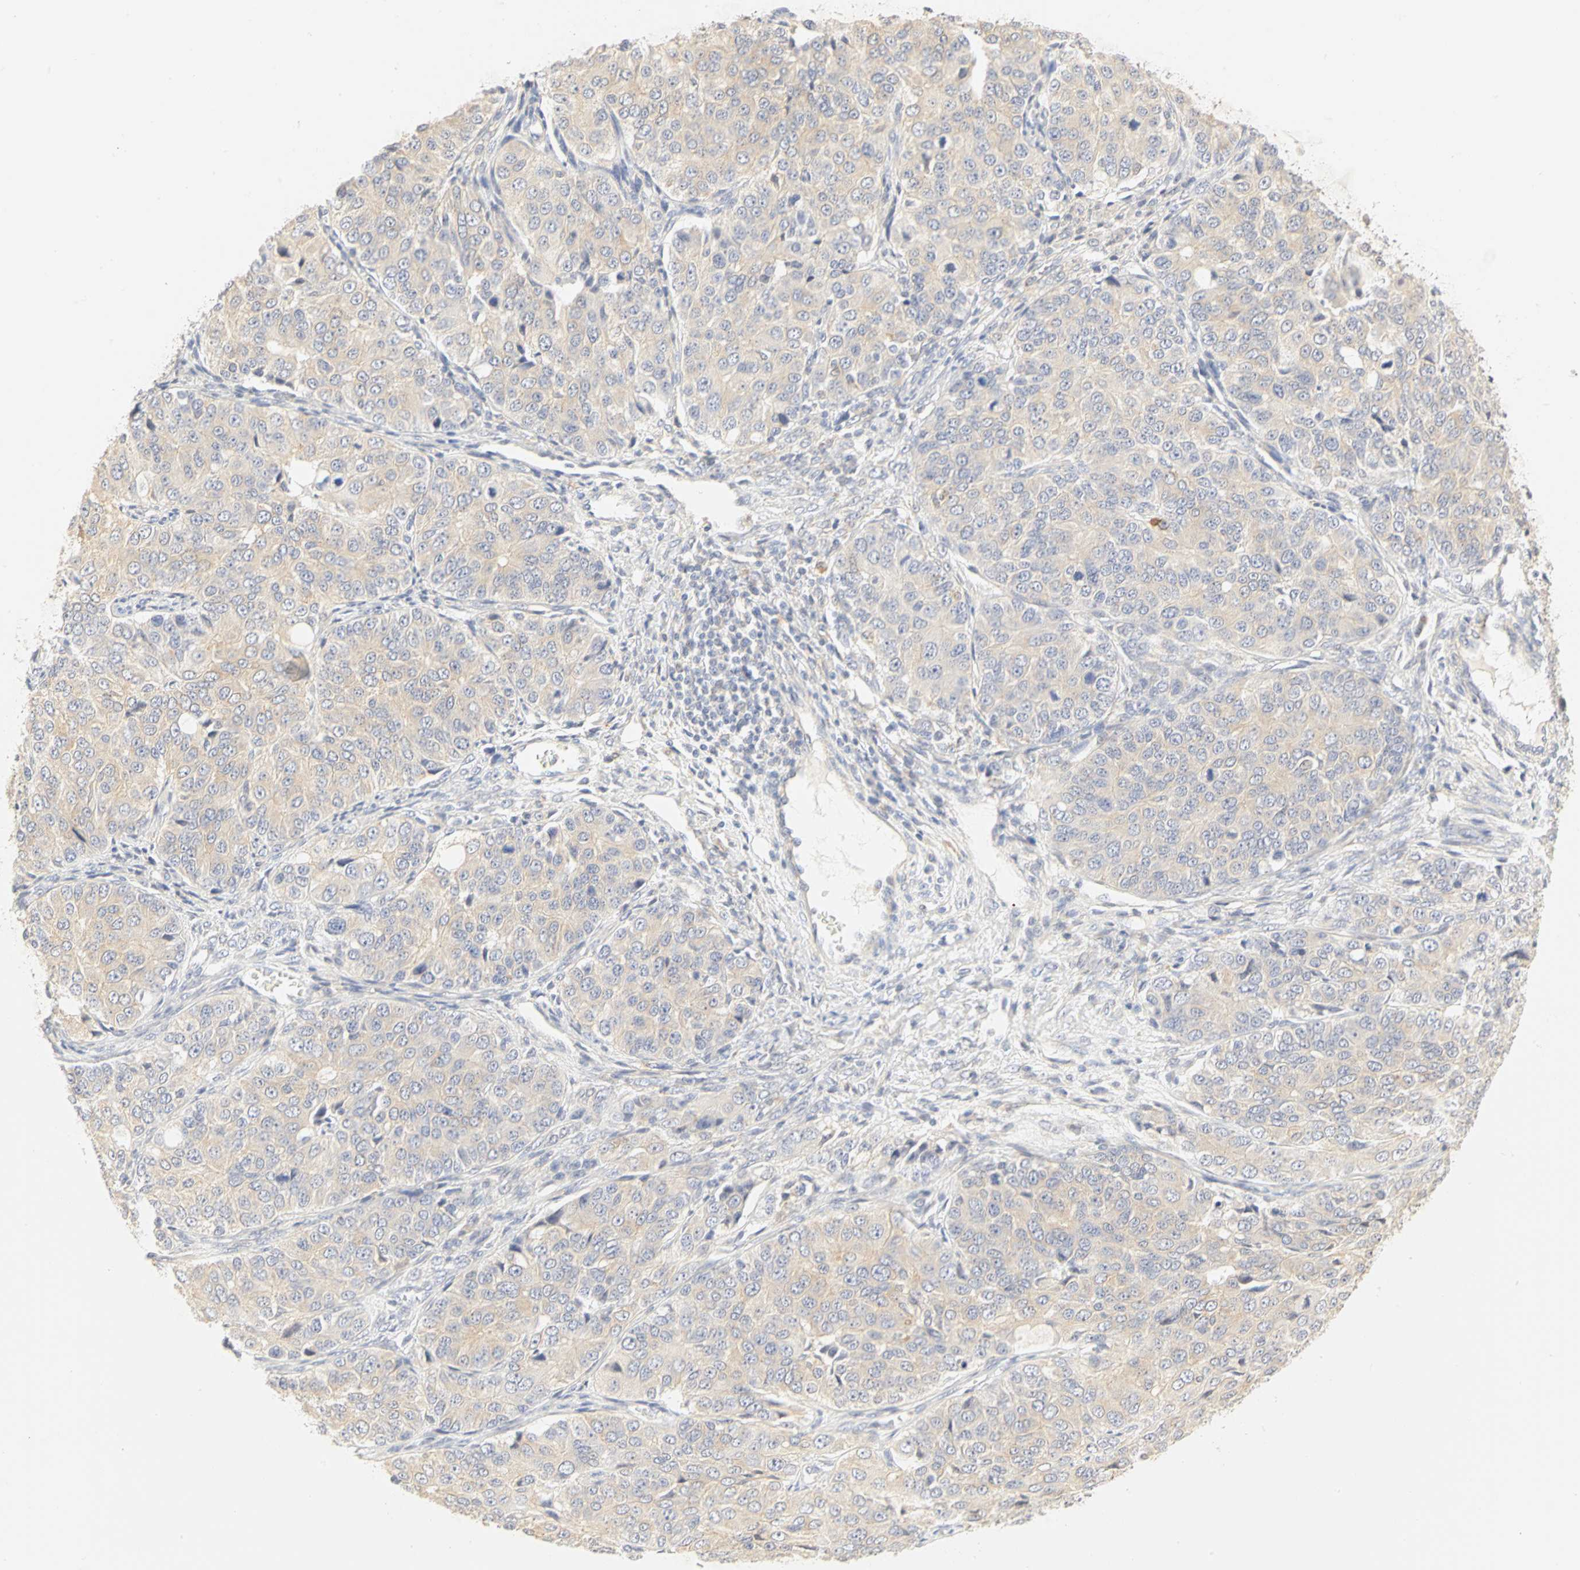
{"staining": {"intensity": "moderate", "quantity": ">75%", "location": "cytoplasmic/membranous"}, "tissue": "ovarian cancer", "cell_type": "Tumor cells", "image_type": "cancer", "snomed": [{"axis": "morphology", "description": "Carcinoma, endometroid"}, {"axis": "topography", "description": "Ovary"}], "caption": "Approximately >75% of tumor cells in ovarian cancer reveal moderate cytoplasmic/membranous protein expression as visualized by brown immunohistochemical staining.", "gene": "GNRH2", "patient": {"sex": "female", "age": 51}}